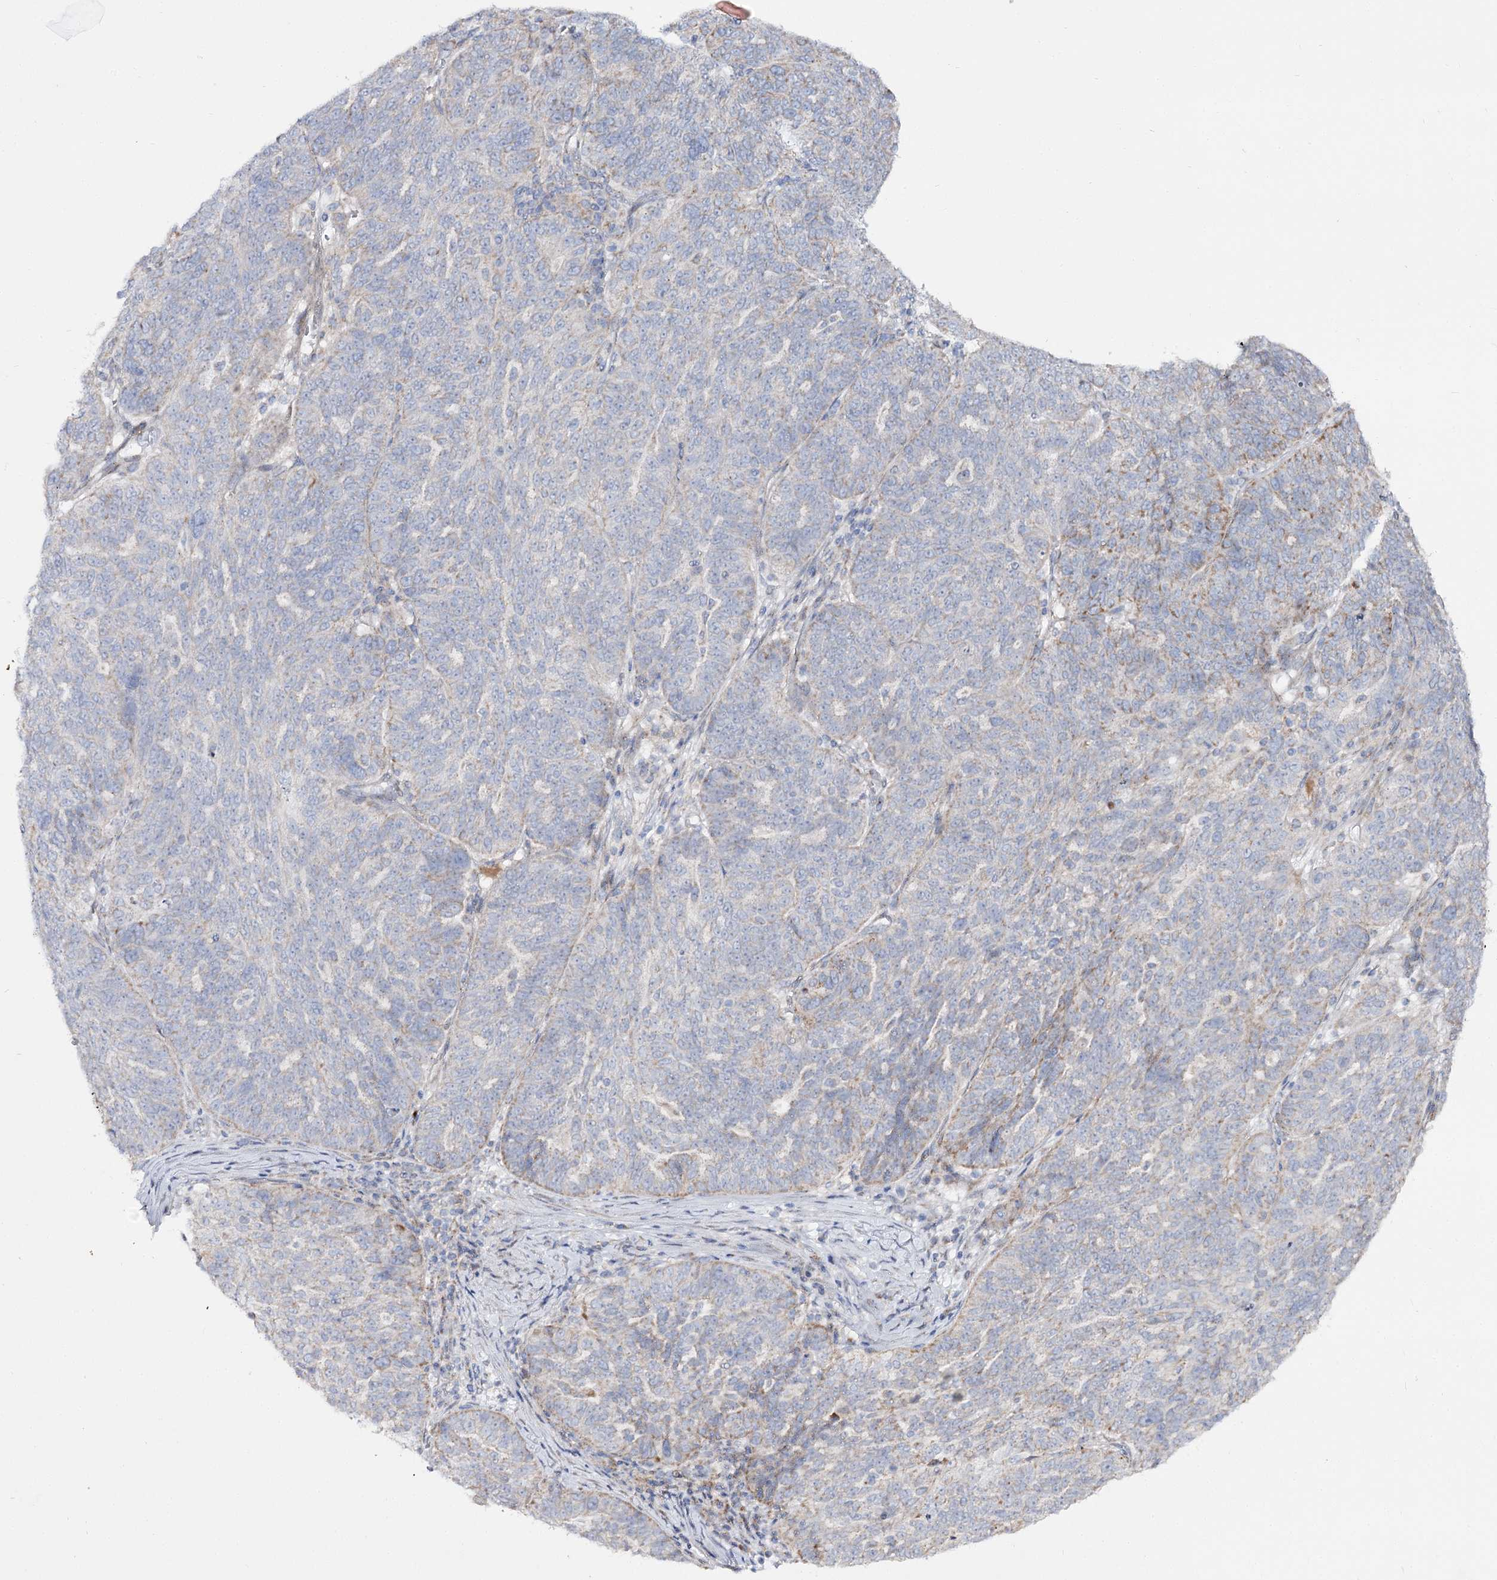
{"staining": {"intensity": "weak", "quantity": "<25%", "location": "cytoplasmic/membranous"}, "tissue": "ovarian cancer", "cell_type": "Tumor cells", "image_type": "cancer", "snomed": [{"axis": "morphology", "description": "Cystadenocarcinoma, serous, NOS"}, {"axis": "topography", "description": "Ovary"}], "caption": "An IHC photomicrograph of serous cystadenocarcinoma (ovarian) is shown. There is no staining in tumor cells of serous cystadenocarcinoma (ovarian).", "gene": "C11orf80", "patient": {"sex": "female", "age": 59}}